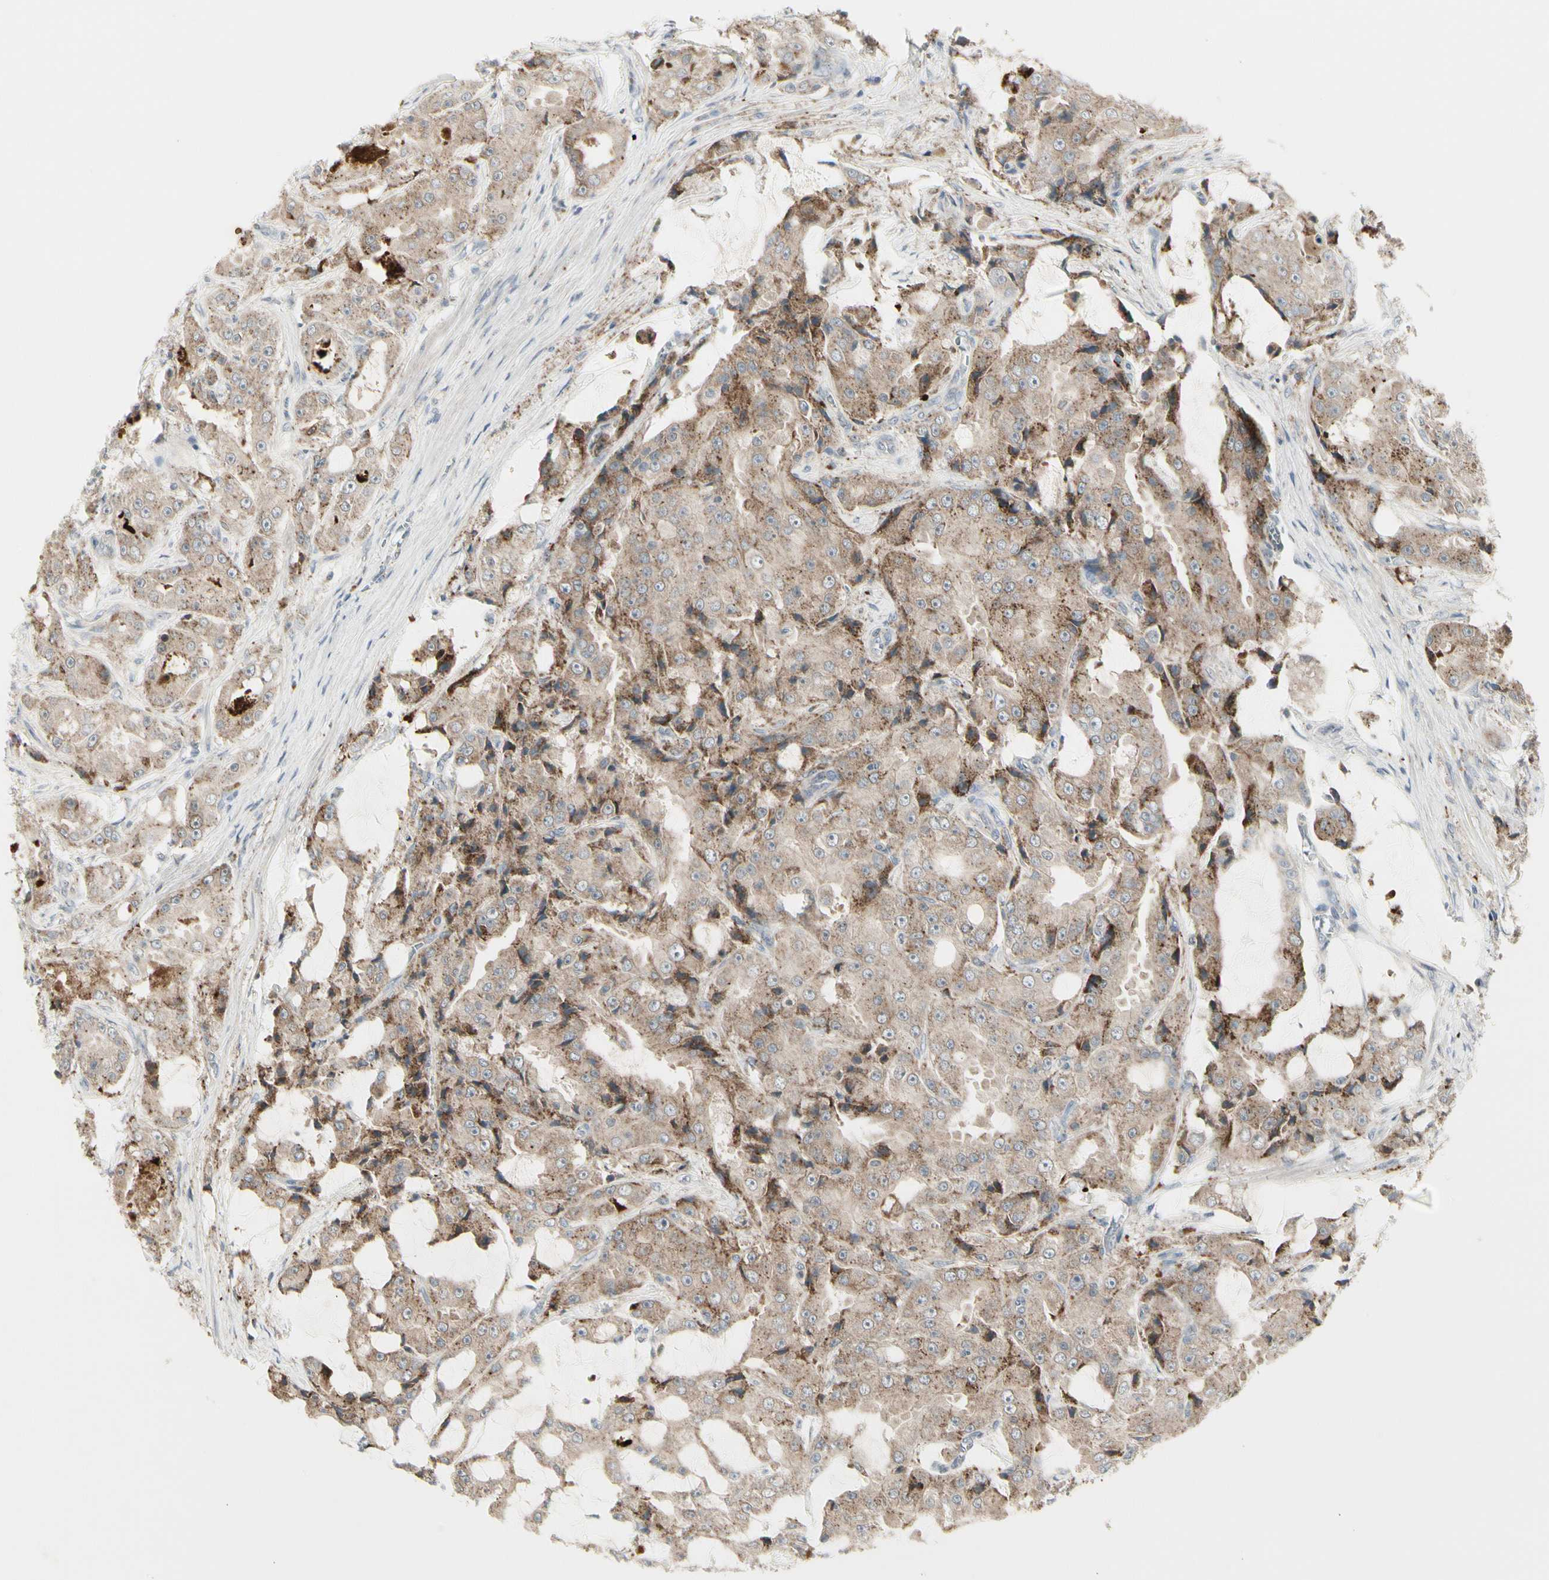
{"staining": {"intensity": "moderate", "quantity": "25%-75%", "location": "cytoplasmic/membranous"}, "tissue": "prostate cancer", "cell_type": "Tumor cells", "image_type": "cancer", "snomed": [{"axis": "morphology", "description": "Adenocarcinoma, High grade"}, {"axis": "topography", "description": "Prostate"}], "caption": "Immunohistochemistry of human prostate cancer (high-grade adenocarcinoma) reveals medium levels of moderate cytoplasmic/membranous expression in approximately 25%-75% of tumor cells.", "gene": "GRN", "patient": {"sex": "male", "age": 73}}